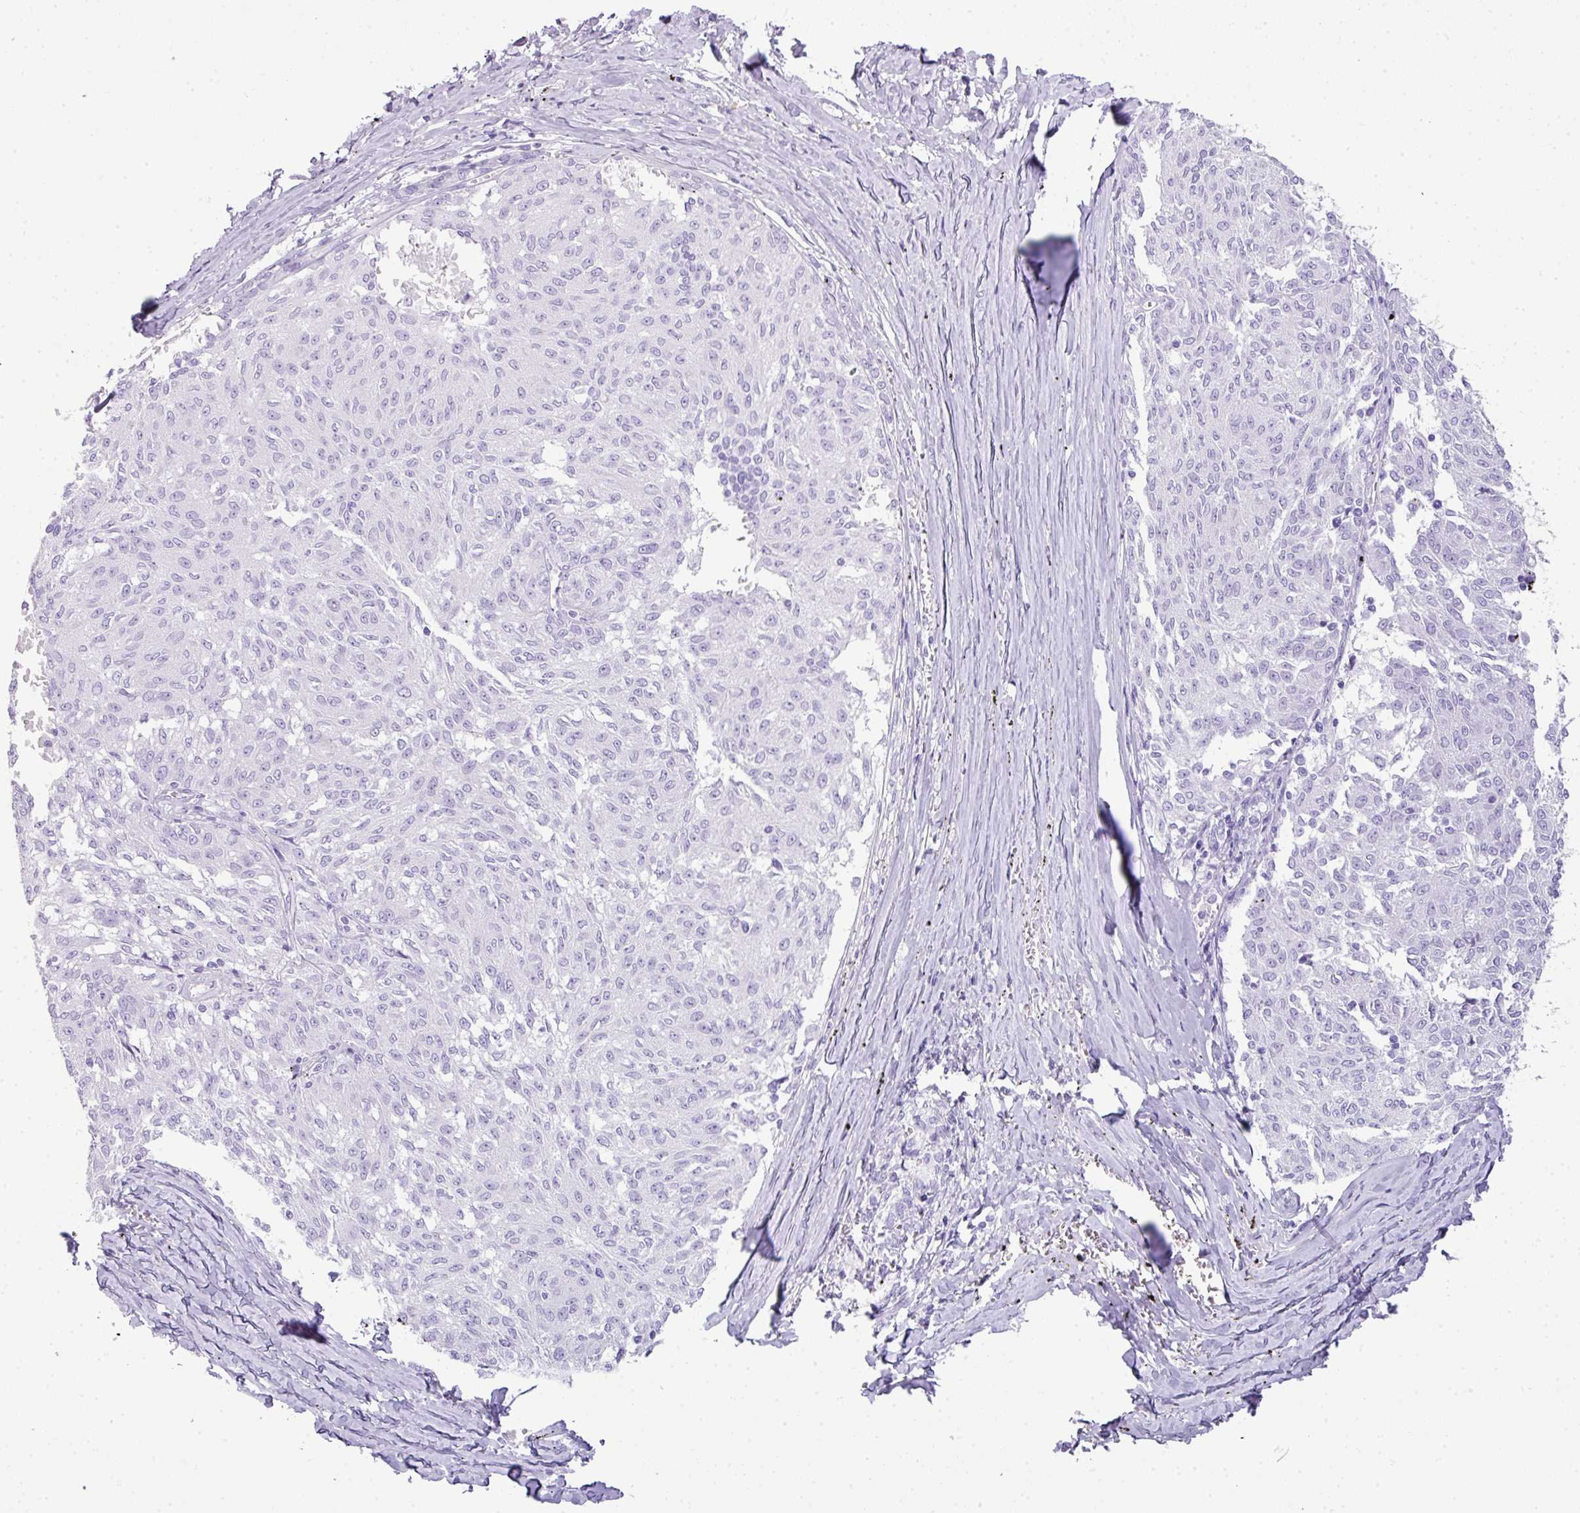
{"staining": {"intensity": "negative", "quantity": "none", "location": "none"}, "tissue": "melanoma", "cell_type": "Tumor cells", "image_type": "cancer", "snomed": [{"axis": "morphology", "description": "Malignant melanoma, NOS"}, {"axis": "topography", "description": "Skin"}], "caption": "Photomicrograph shows no significant protein staining in tumor cells of malignant melanoma.", "gene": "TNP1", "patient": {"sex": "female", "age": 72}}